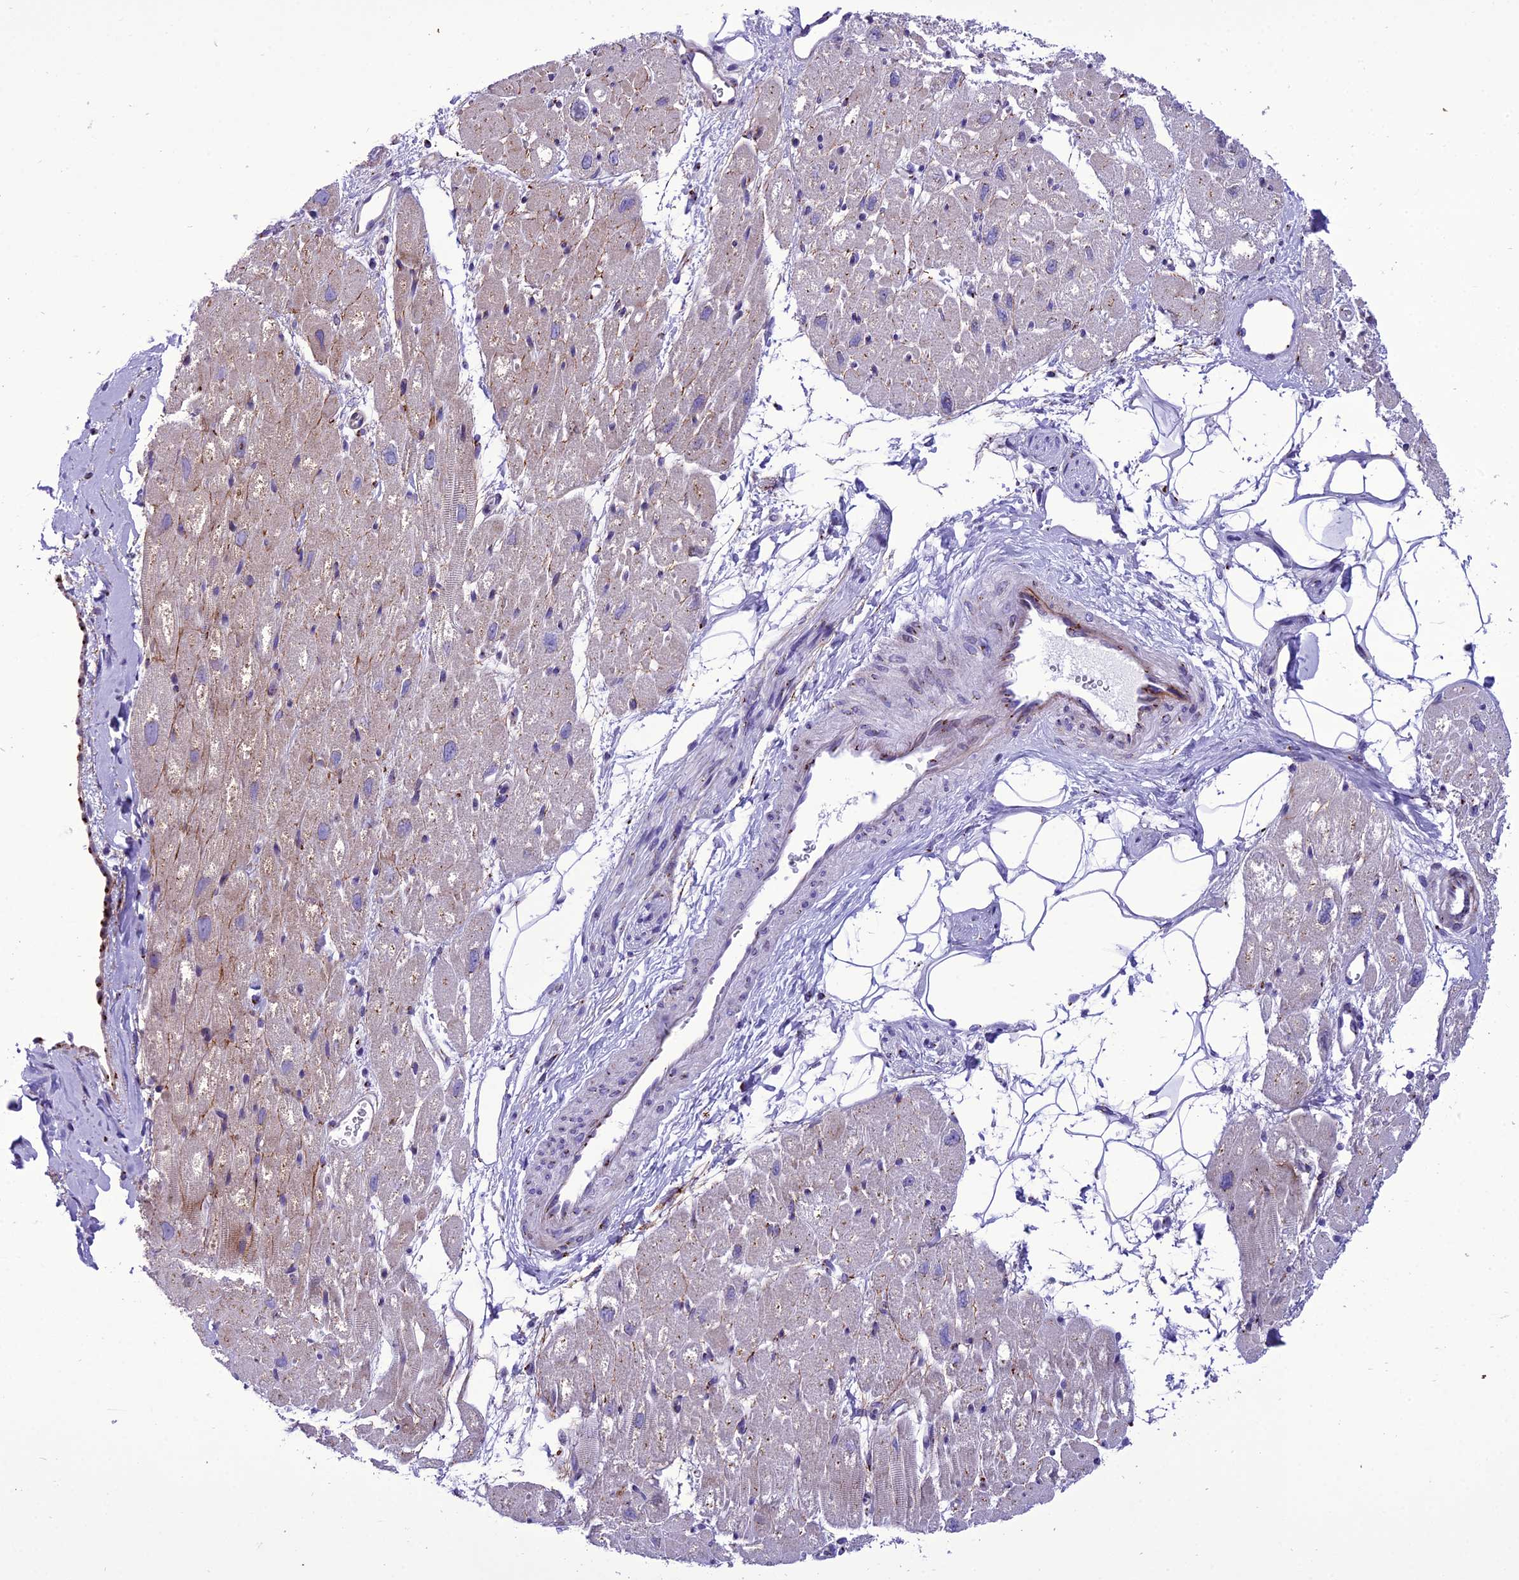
{"staining": {"intensity": "negative", "quantity": "none", "location": "none"}, "tissue": "heart muscle", "cell_type": "Cardiomyocytes", "image_type": "normal", "snomed": [{"axis": "morphology", "description": "Normal tissue, NOS"}, {"axis": "topography", "description": "Heart"}], "caption": "Protein analysis of unremarkable heart muscle demonstrates no significant staining in cardiomyocytes.", "gene": "GOLM2", "patient": {"sex": "male", "age": 50}}